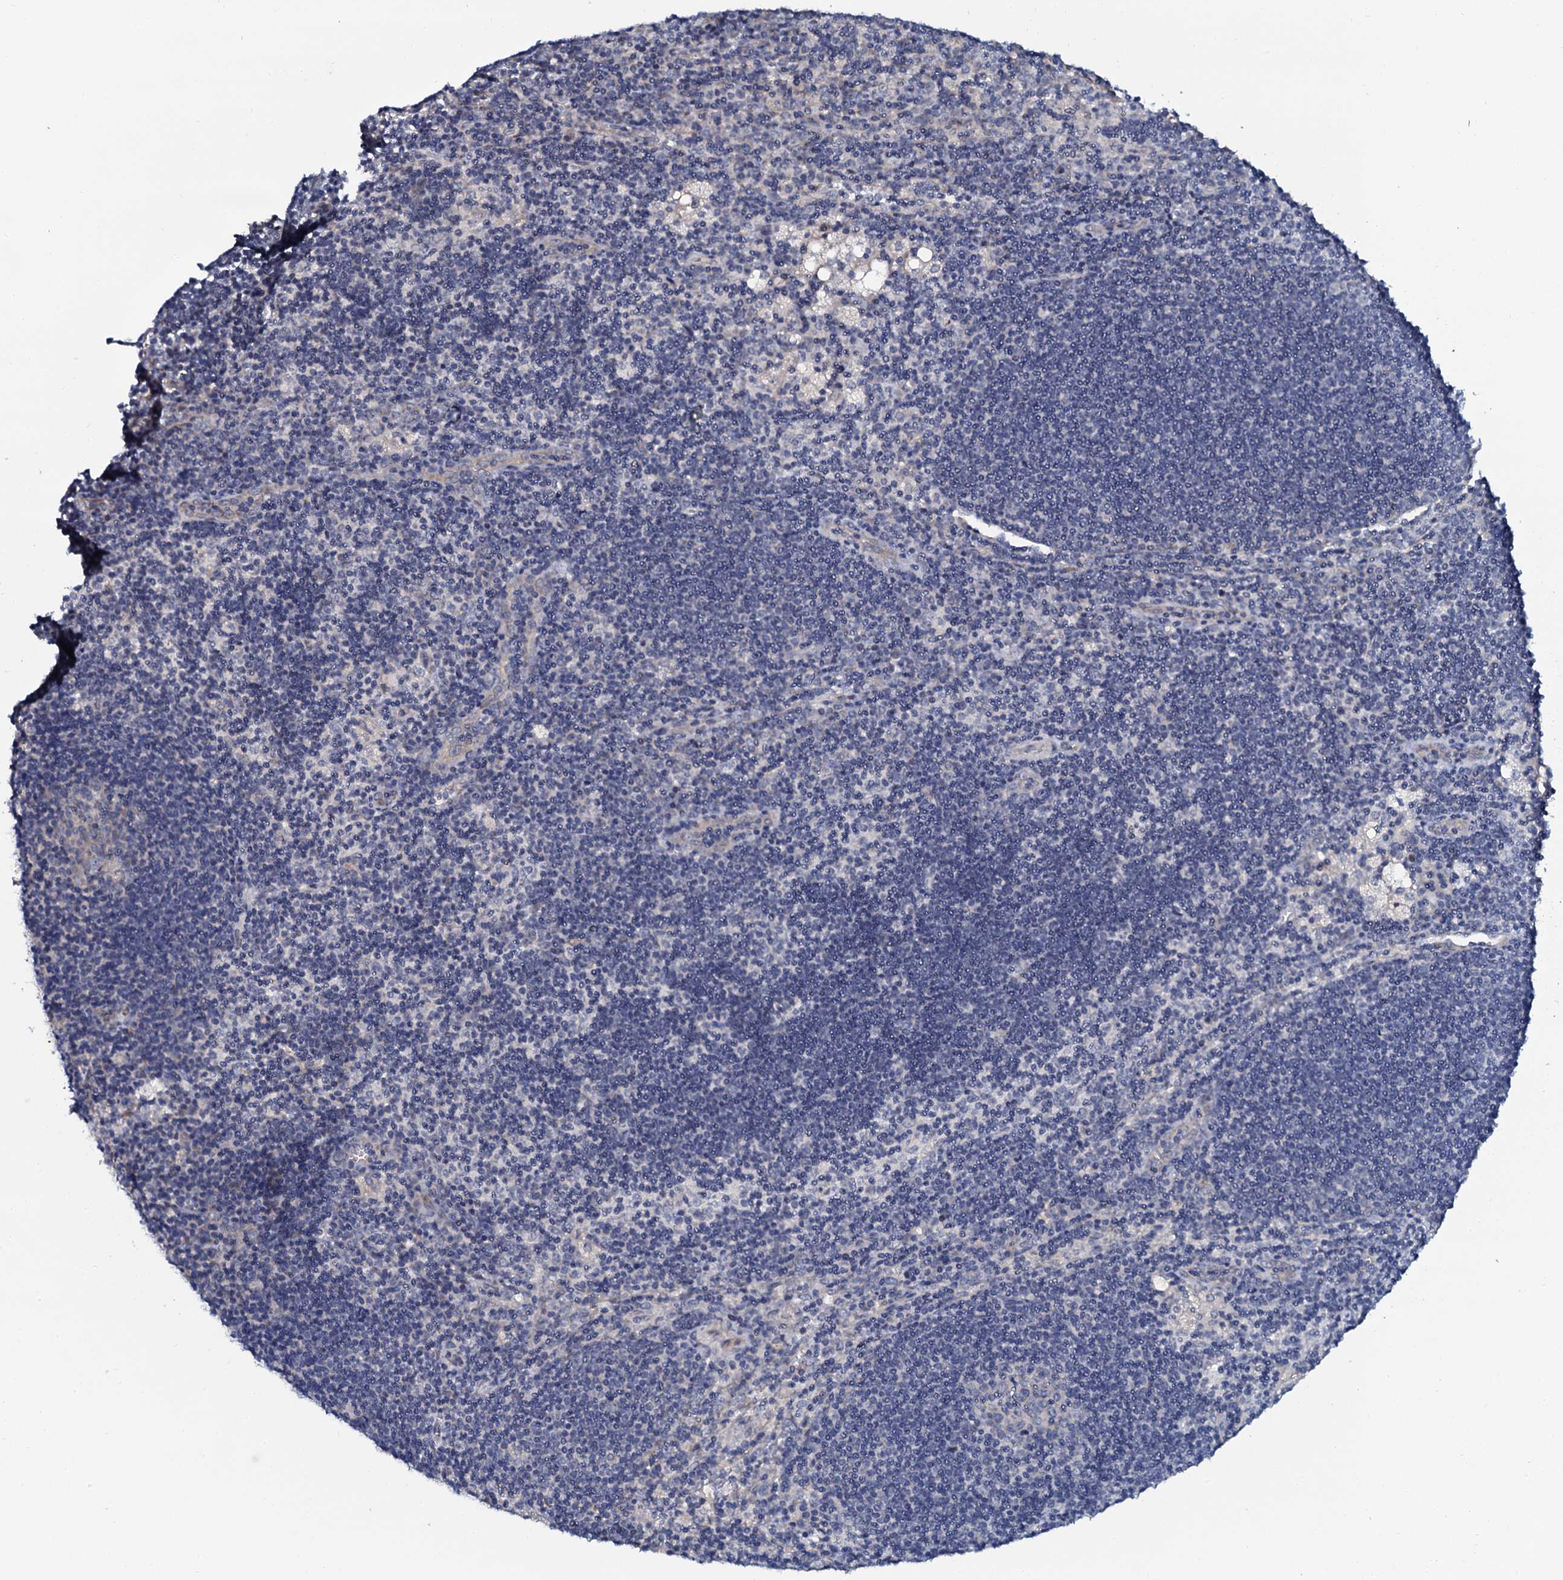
{"staining": {"intensity": "negative", "quantity": "none", "location": "none"}, "tissue": "lymph node", "cell_type": "Germinal center cells", "image_type": "normal", "snomed": [{"axis": "morphology", "description": "Normal tissue, NOS"}, {"axis": "topography", "description": "Lymph node"}], "caption": "DAB immunohistochemical staining of benign lymph node shows no significant expression in germinal center cells.", "gene": "C10orf88", "patient": {"sex": "male", "age": 24}}